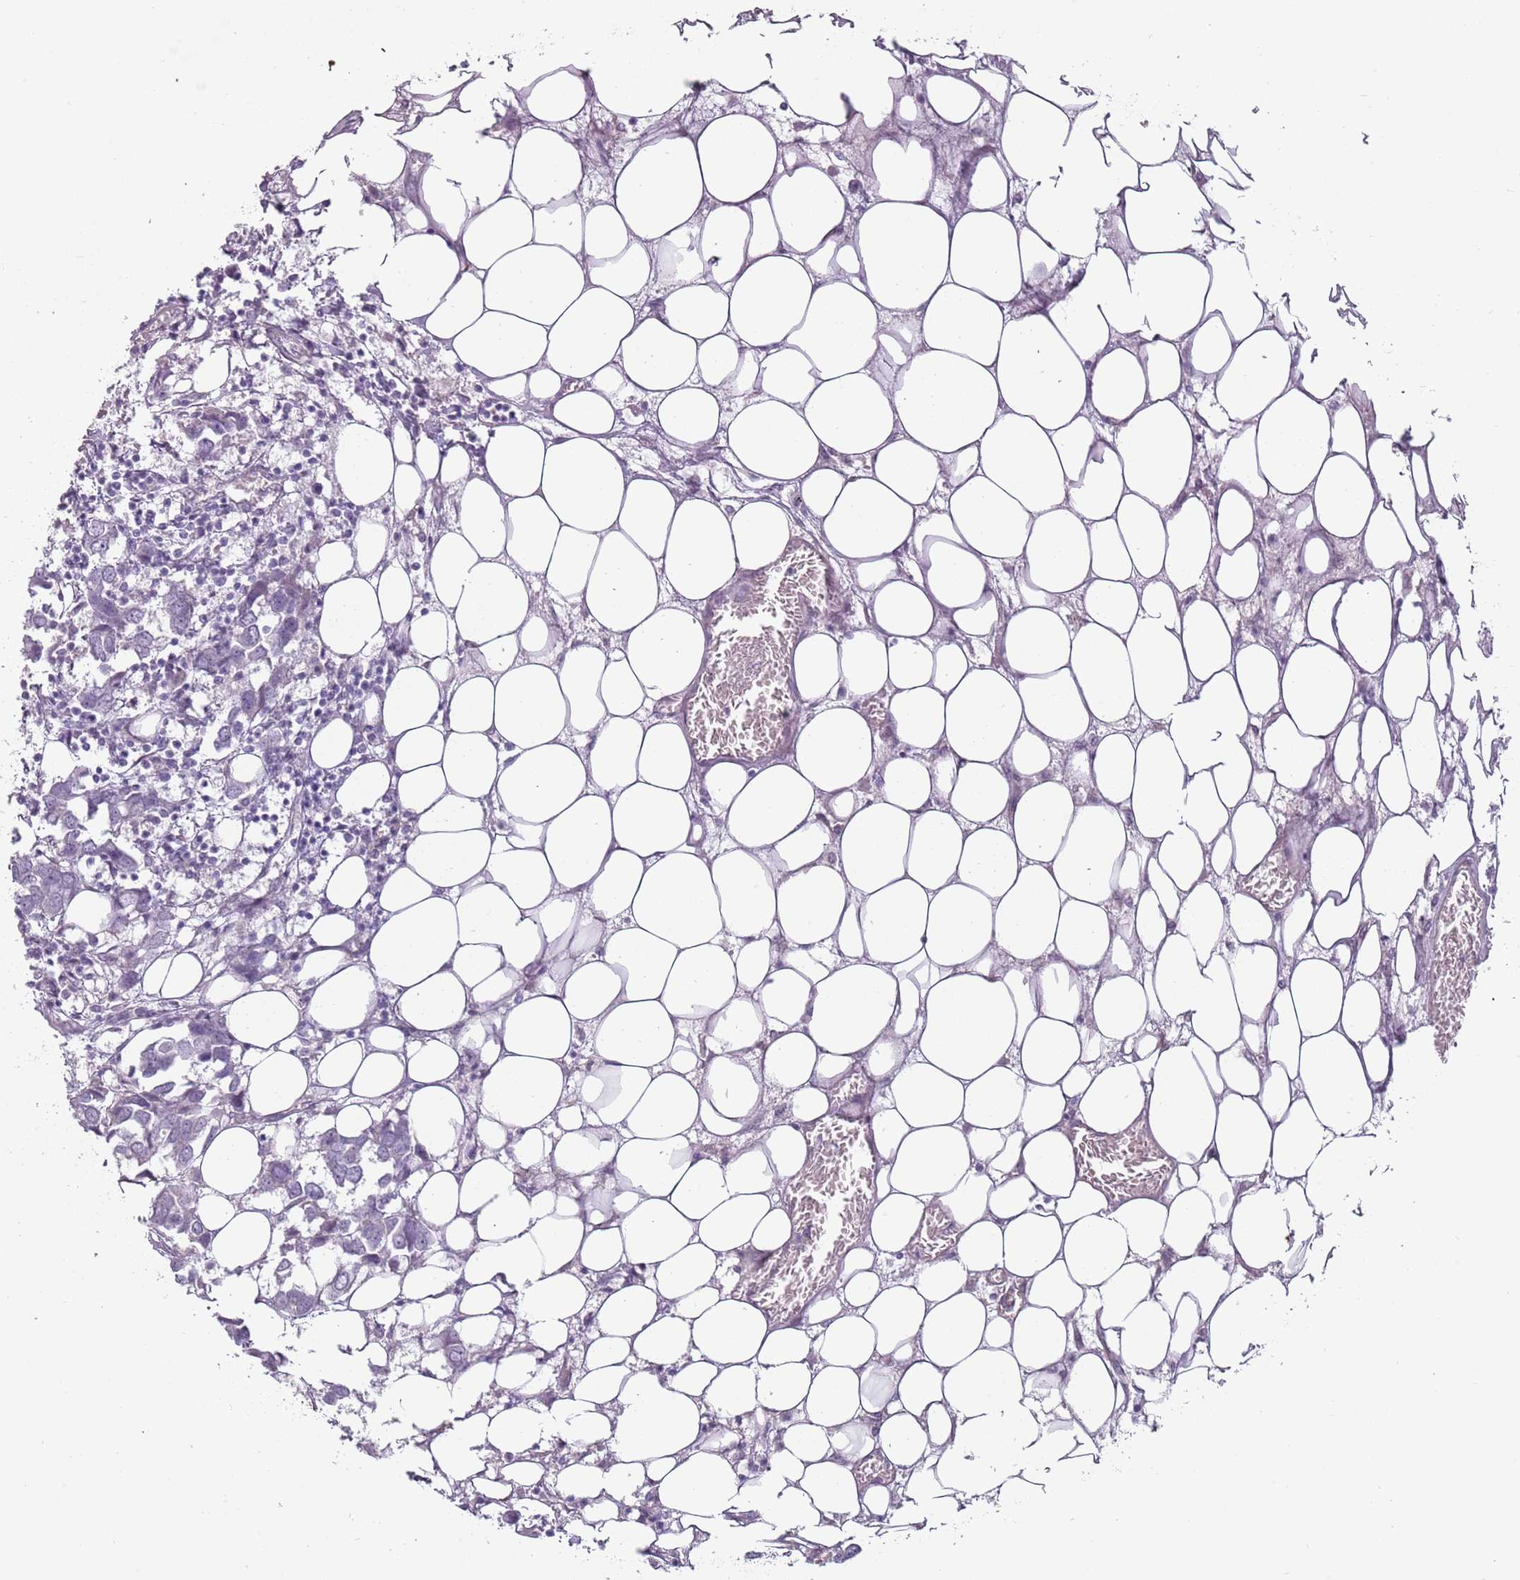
{"staining": {"intensity": "negative", "quantity": "none", "location": "none"}, "tissue": "breast cancer", "cell_type": "Tumor cells", "image_type": "cancer", "snomed": [{"axis": "morphology", "description": "Duct carcinoma"}, {"axis": "topography", "description": "Breast"}], "caption": "Protein analysis of breast cancer reveals no significant staining in tumor cells.", "gene": "RFX2", "patient": {"sex": "female", "age": 83}}